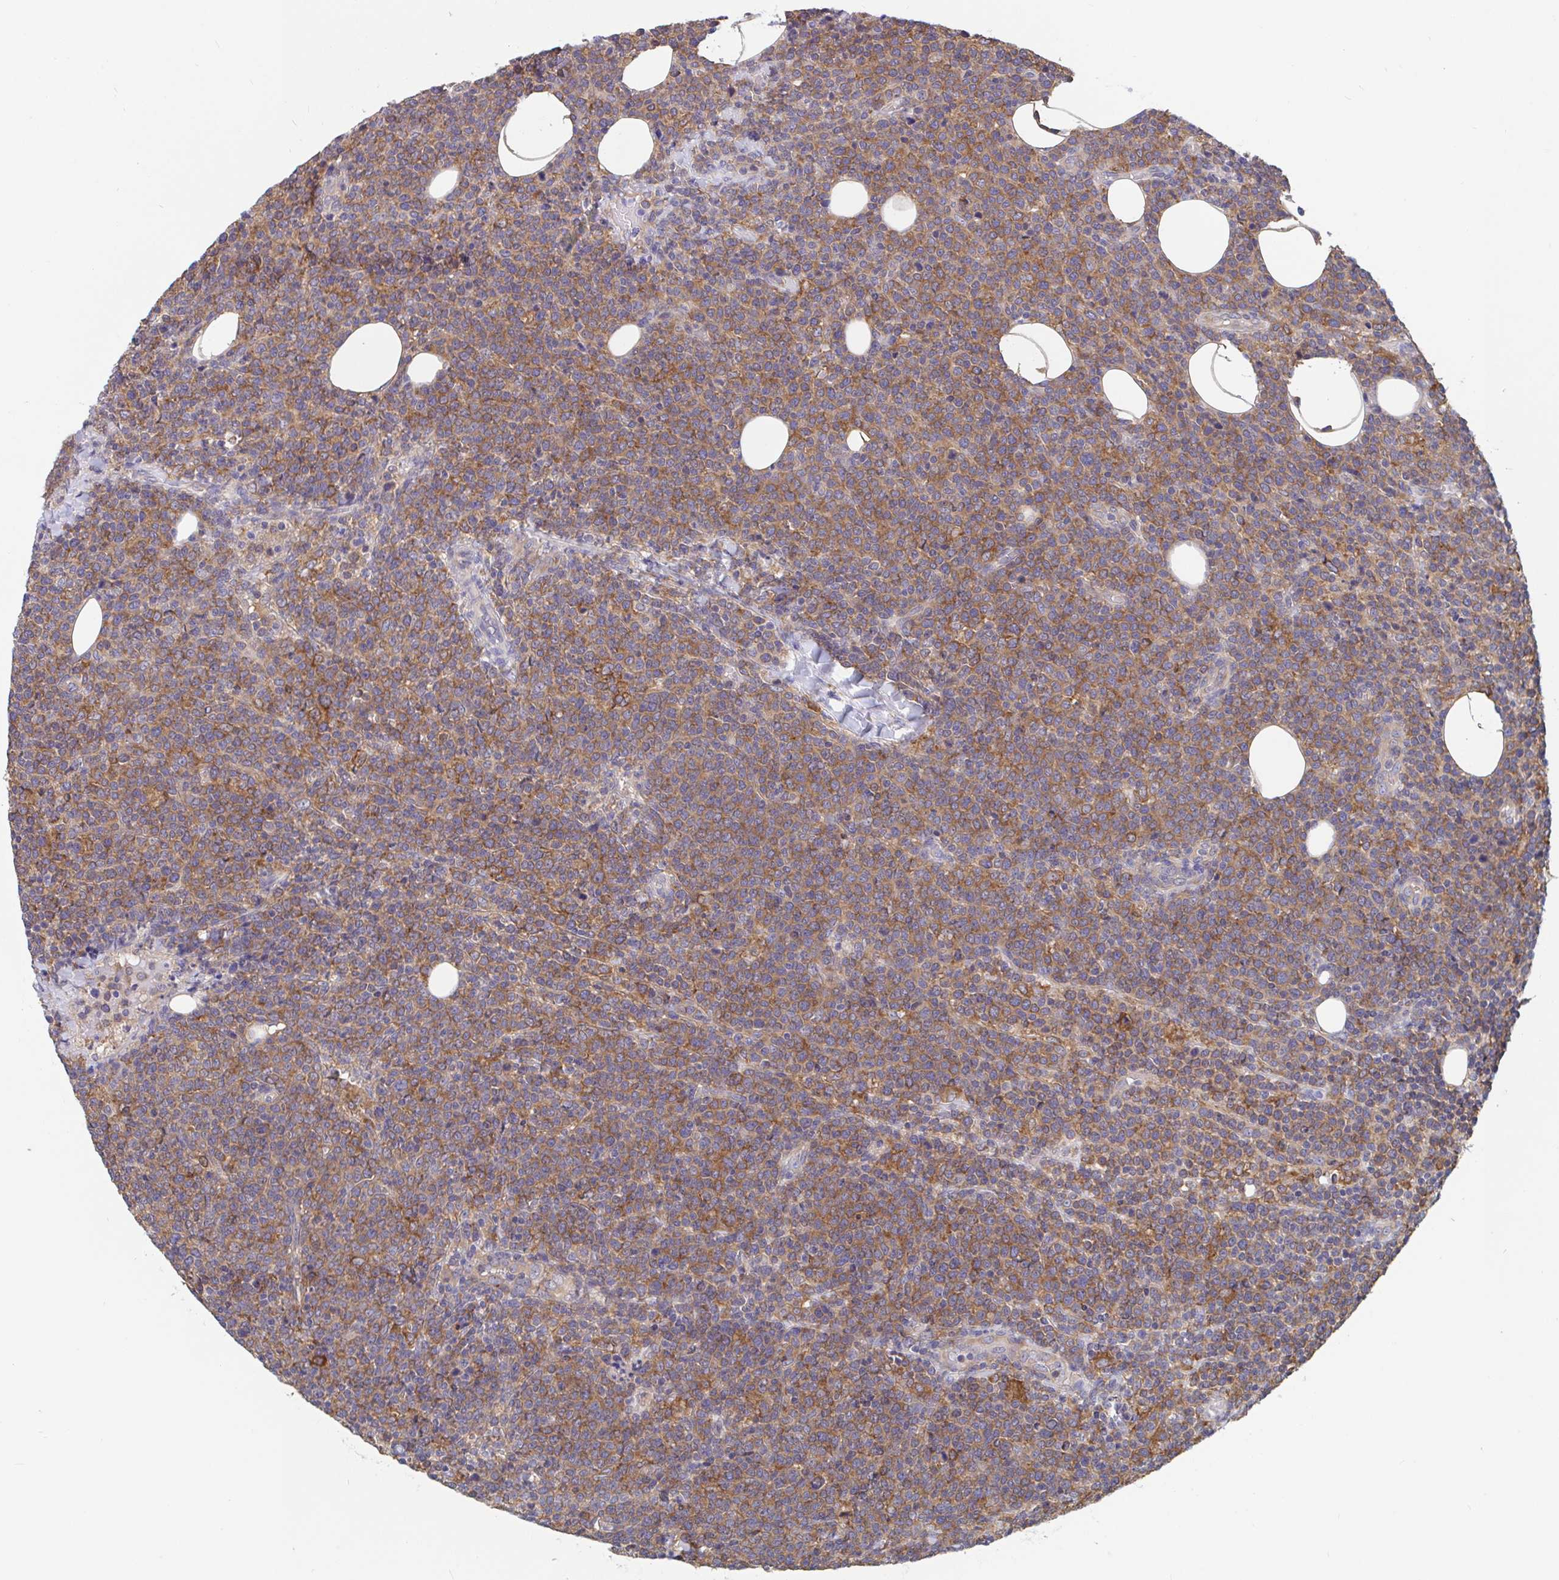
{"staining": {"intensity": "moderate", "quantity": ">75%", "location": "cytoplasmic/membranous"}, "tissue": "lymphoma", "cell_type": "Tumor cells", "image_type": "cancer", "snomed": [{"axis": "morphology", "description": "Malignant lymphoma, non-Hodgkin's type, High grade"}, {"axis": "topography", "description": "Lymph node"}], "caption": "Immunohistochemistry (IHC) image of malignant lymphoma, non-Hodgkin's type (high-grade) stained for a protein (brown), which demonstrates medium levels of moderate cytoplasmic/membranous staining in about >75% of tumor cells.", "gene": "SNX8", "patient": {"sex": "male", "age": 61}}